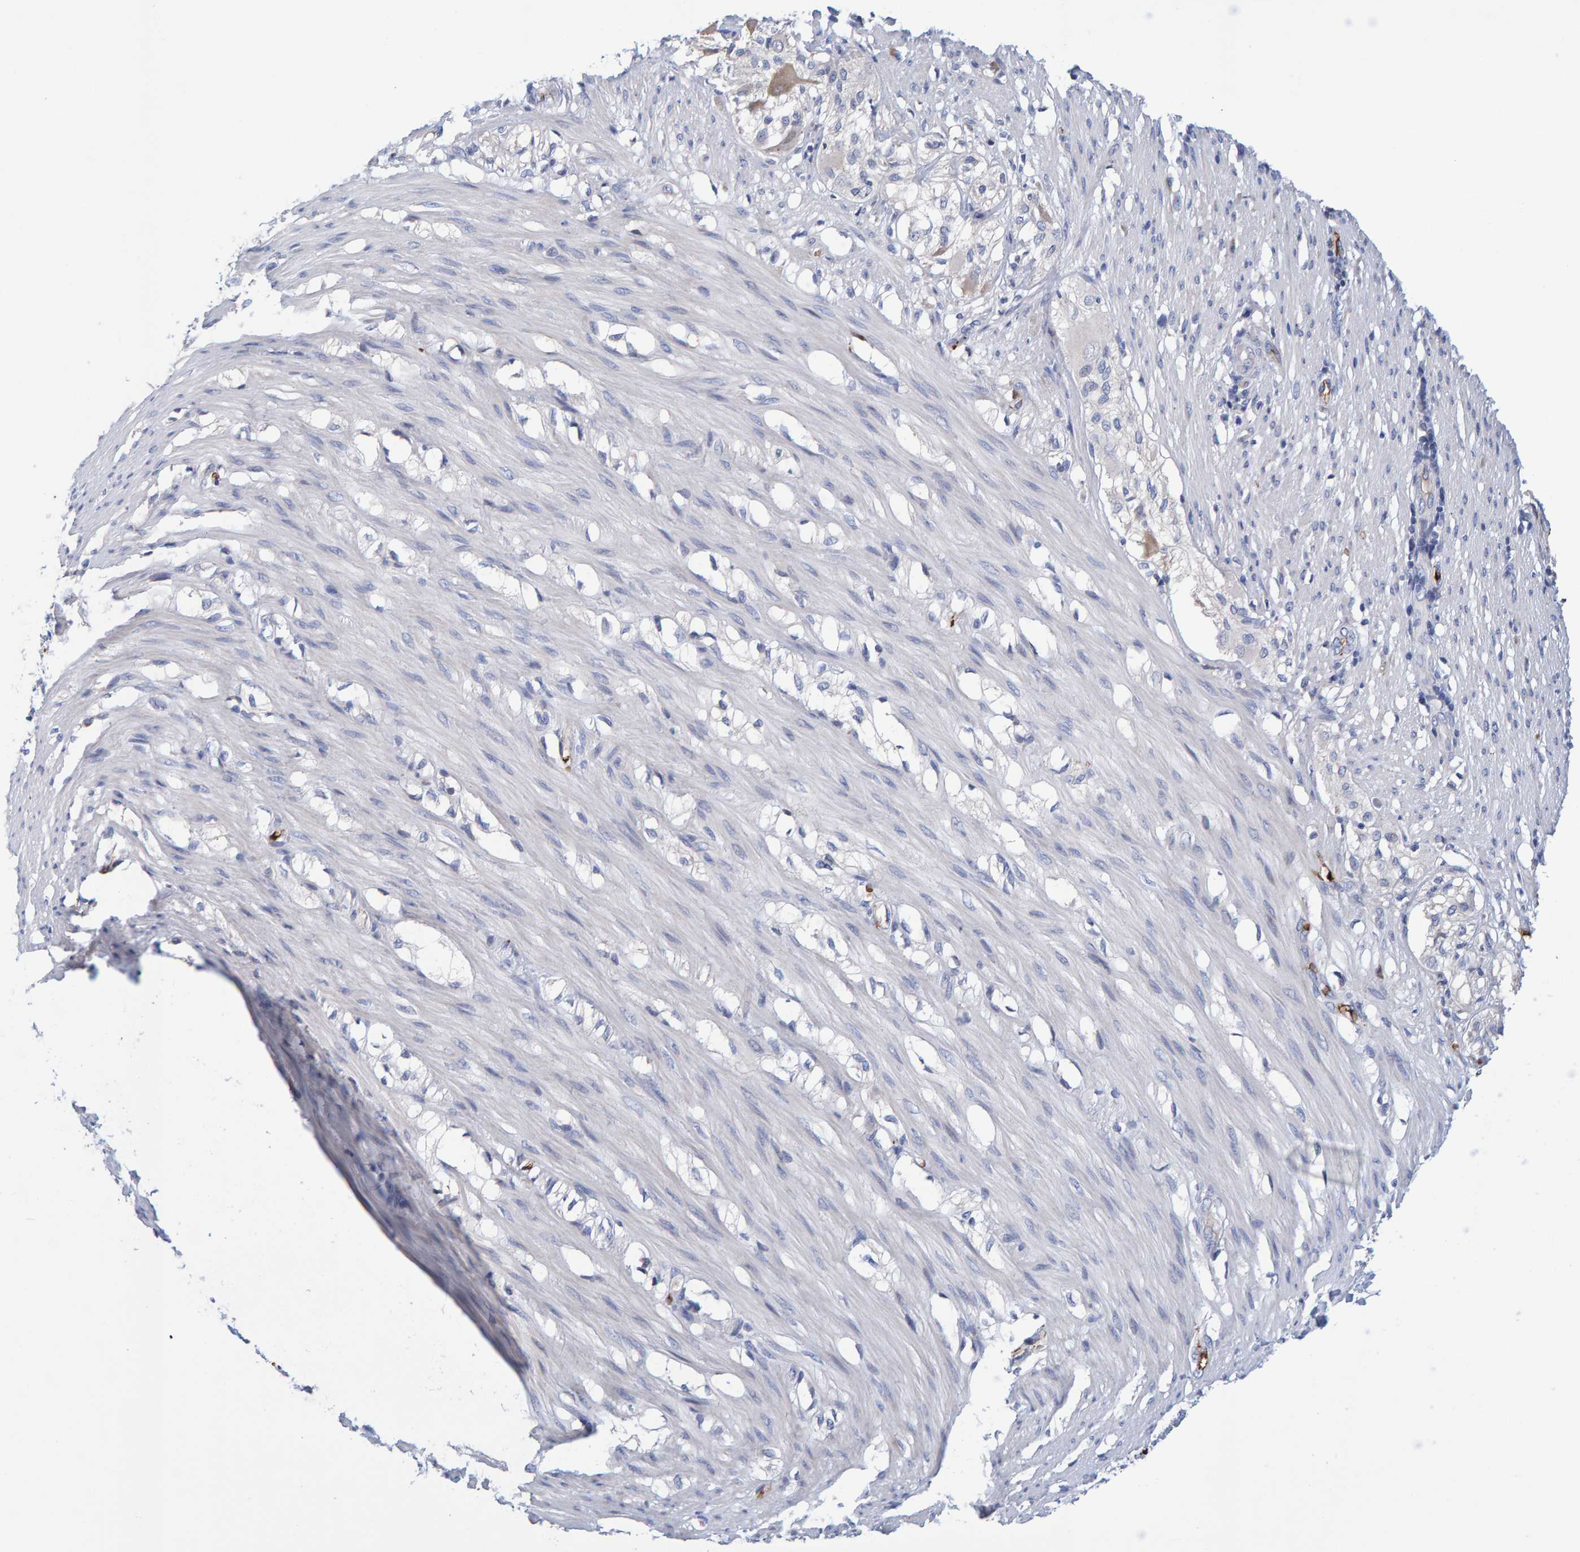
{"staining": {"intensity": "weak", "quantity": "25%-75%", "location": "cytoplasmic/membranous"}, "tissue": "smooth muscle", "cell_type": "Smooth muscle cells", "image_type": "normal", "snomed": [{"axis": "morphology", "description": "Normal tissue, NOS"}, {"axis": "morphology", "description": "Adenocarcinoma, NOS"}, {"axis": "topography", "description": "Smooth muscle"}, {"axis": "topography", "description": "Colon"}], "caption": "Weak cytoplasmic/membranous protein expression is seen in approximately 25%-75% of smooth muscle cells in smooth muscle.", "gene": "VPS9D1", "patient": {"sex": "male", "age": 14}}